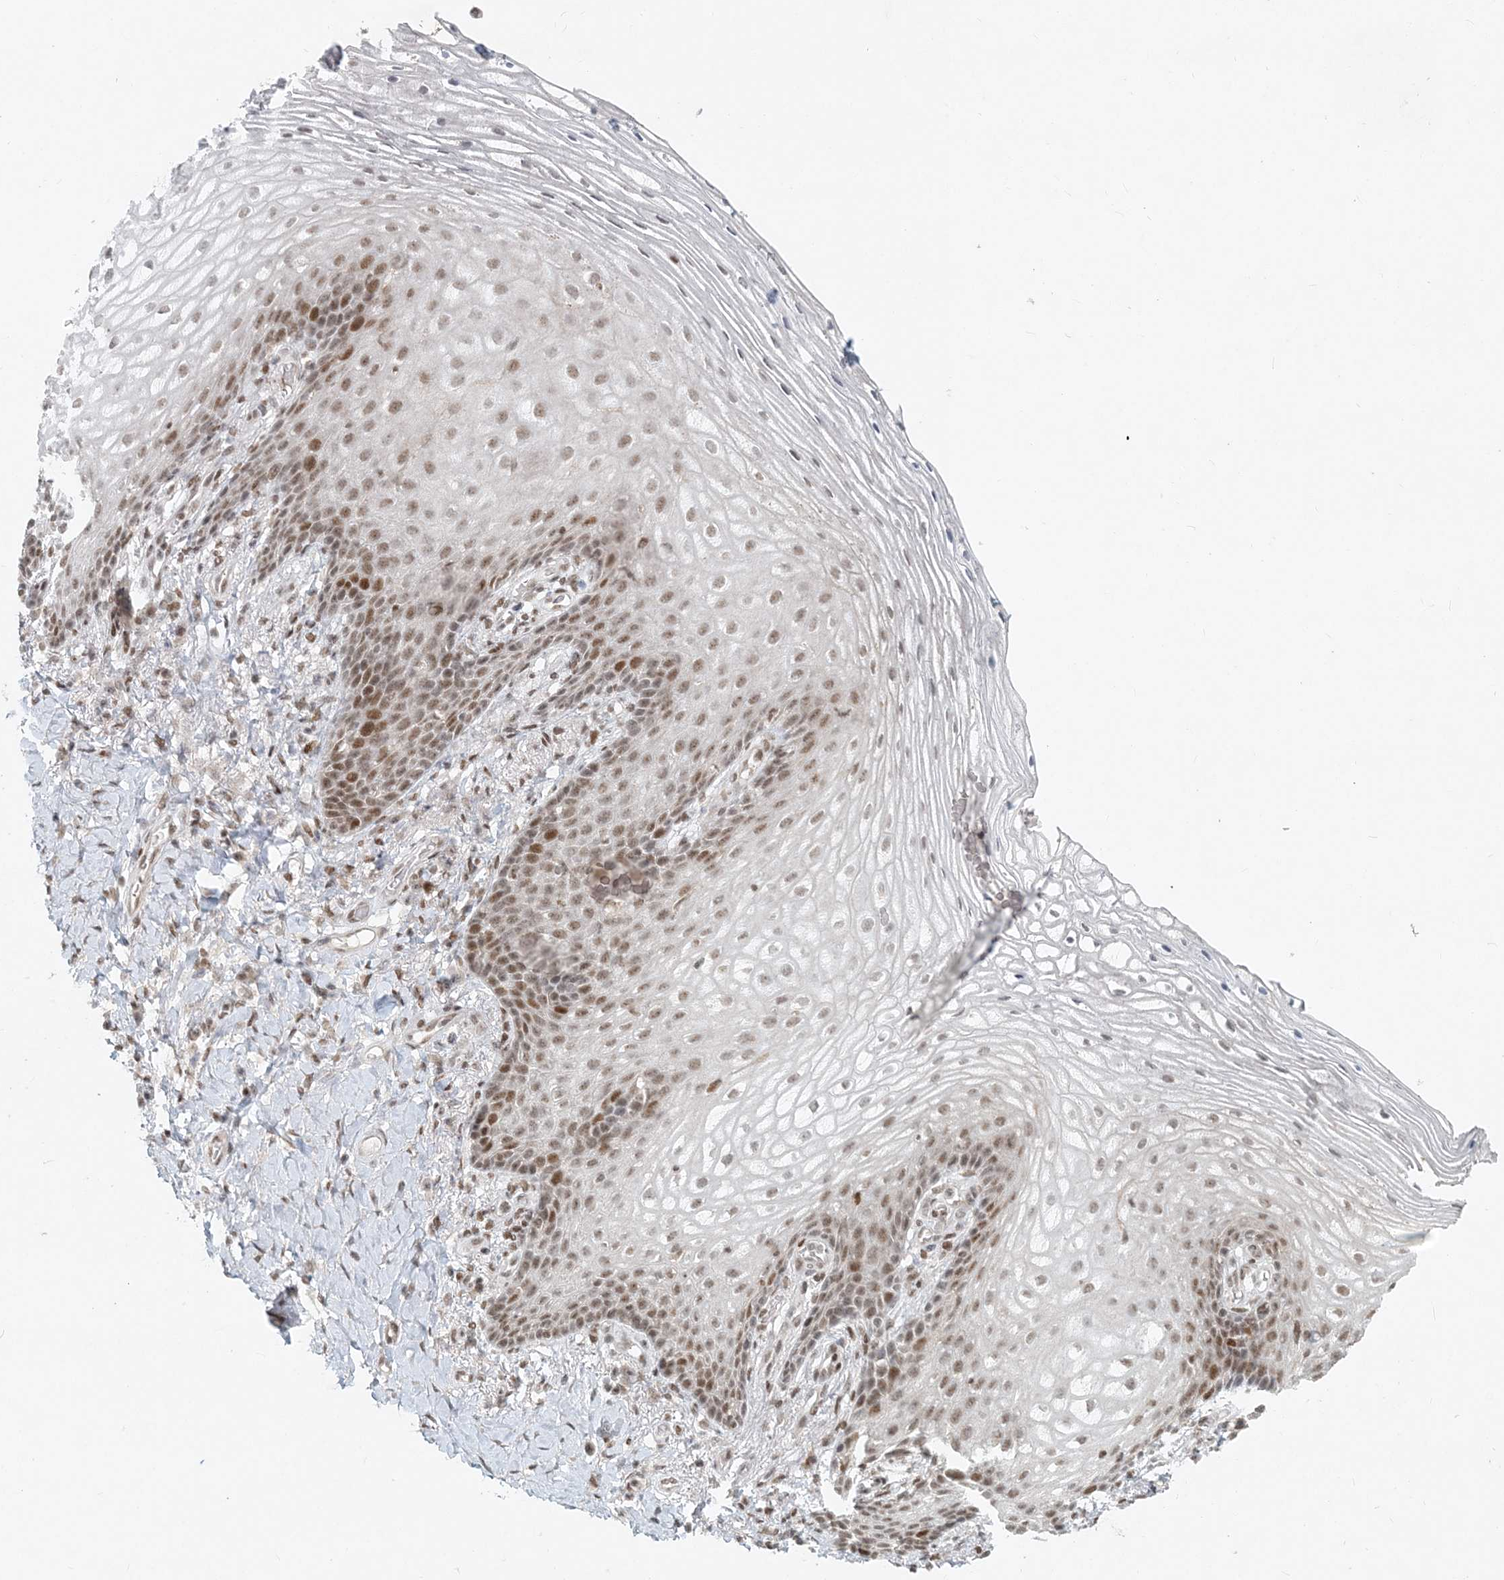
{"staining": {"intensity": "moderate", "quantity": "25%-75%", "location": "nuclear"}, "tissue": "vagina", "cell_type": "Squamous epithelial cells", "image_type": "normal", "snomed": [{"axis": "morphology", "description": "Normal tissue, NOS"}, {"axis": "topography", "description": "Vagina"}], "caption": "Brown immunohistochemical staining in normal vagina demonstrates moderate nuclear positivity in about 25%-75% of squamous epithelial cells.", "gene": "BAZ1B", "patient": {"sex": "female", "age": 60}}